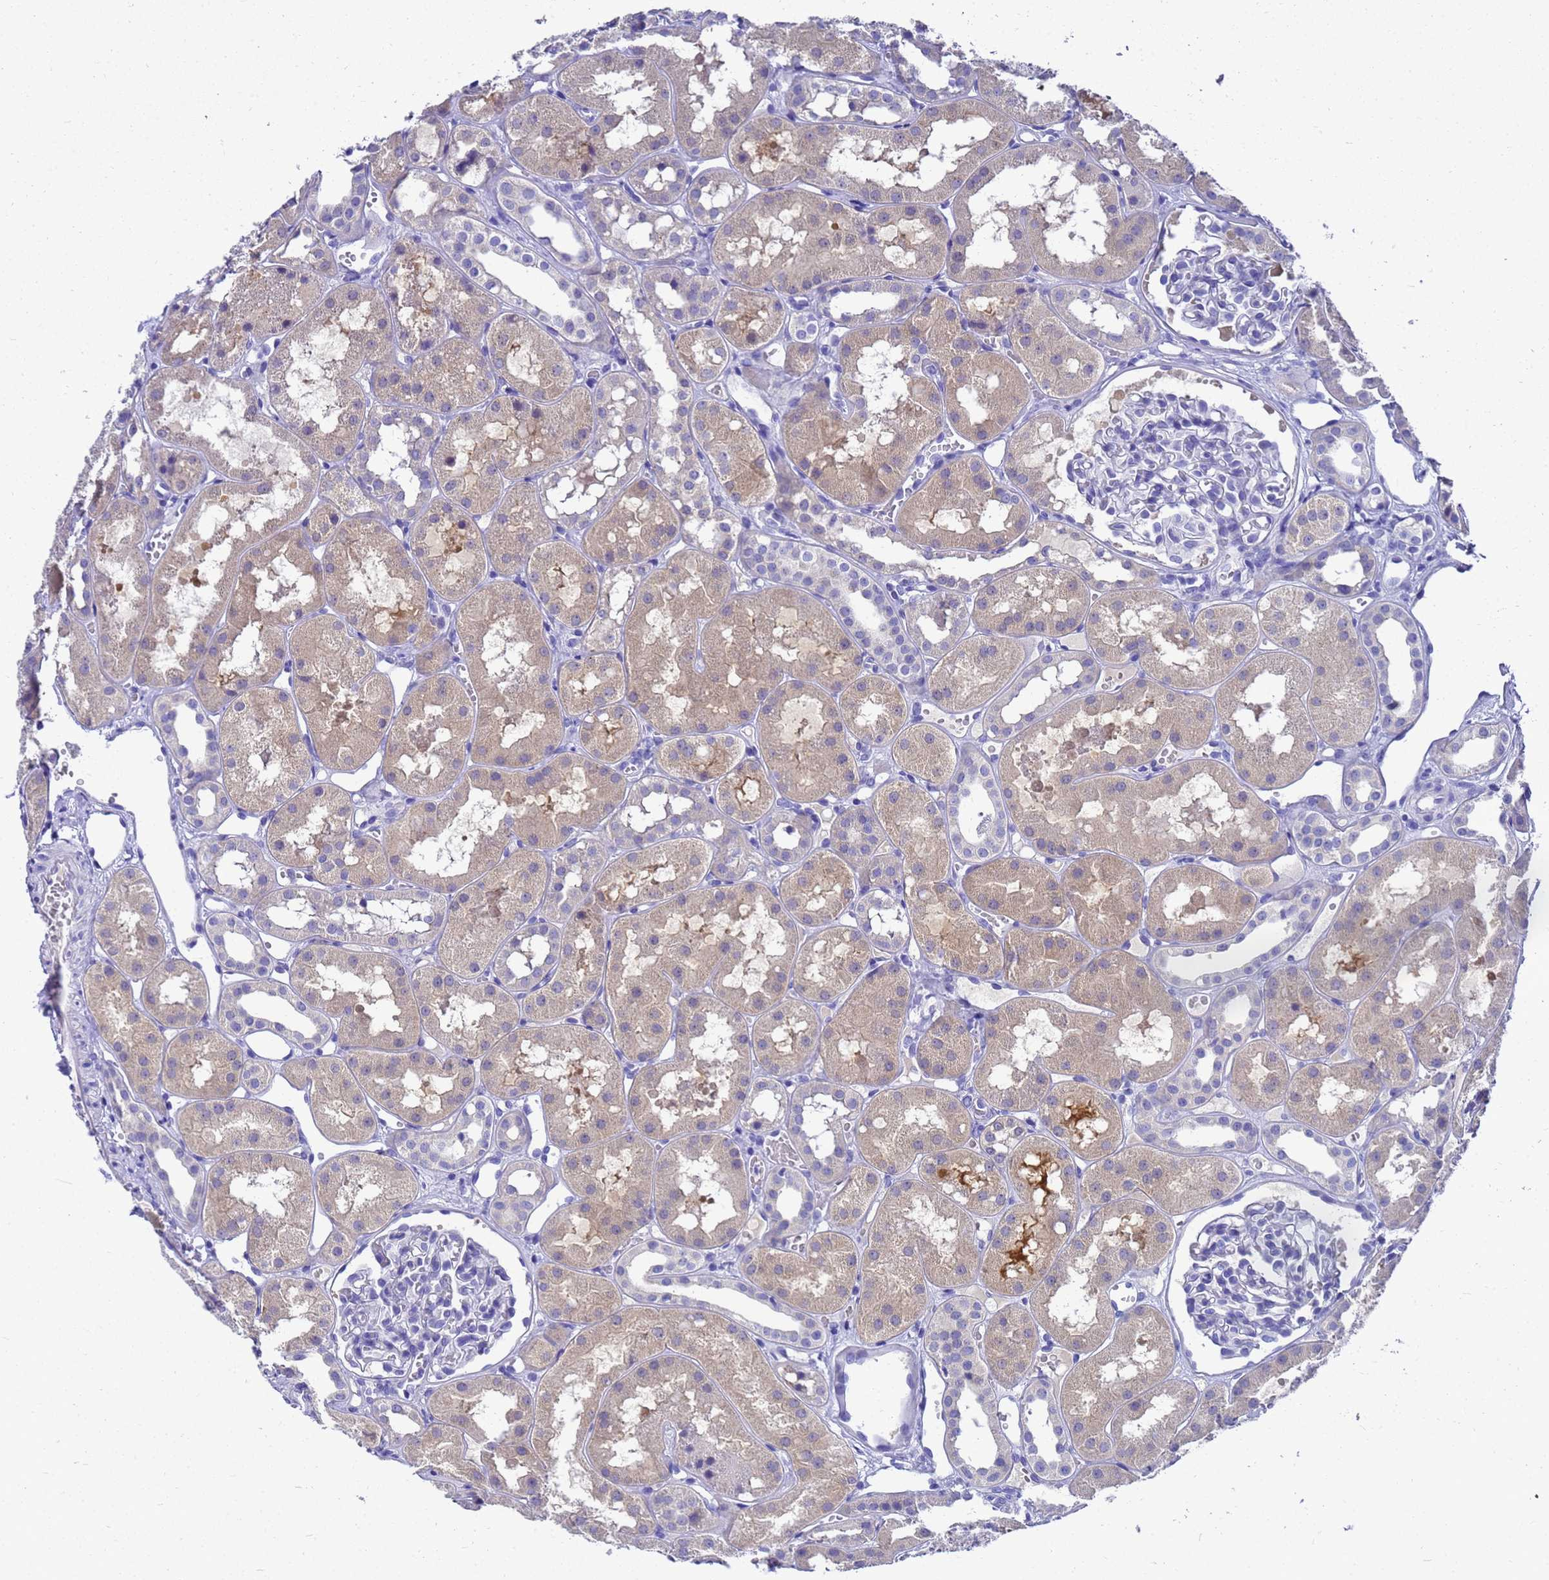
{"staining": {"intensity": "negative", "quantity": "none", "location": "none"}, "tissue": "kidney", "cell_type": "Cells in glomeruli", "image_type": "normal", "snomed": [{"axis": "morphology", "description": "Normal tissue, NOS"}, {"axis": "topography", "description": "Kidney"}], "caption": "A photomicrograph of kidney stained for a protein exhibits no brown staining in cells in glomeruli. (DAB (3,3'-diaminobenzidine) immunohistochemistry (IHC) with hematoxylin counter stain).", "gene": "MS4A13", "patient": {"sex": "male", "age": 16}}